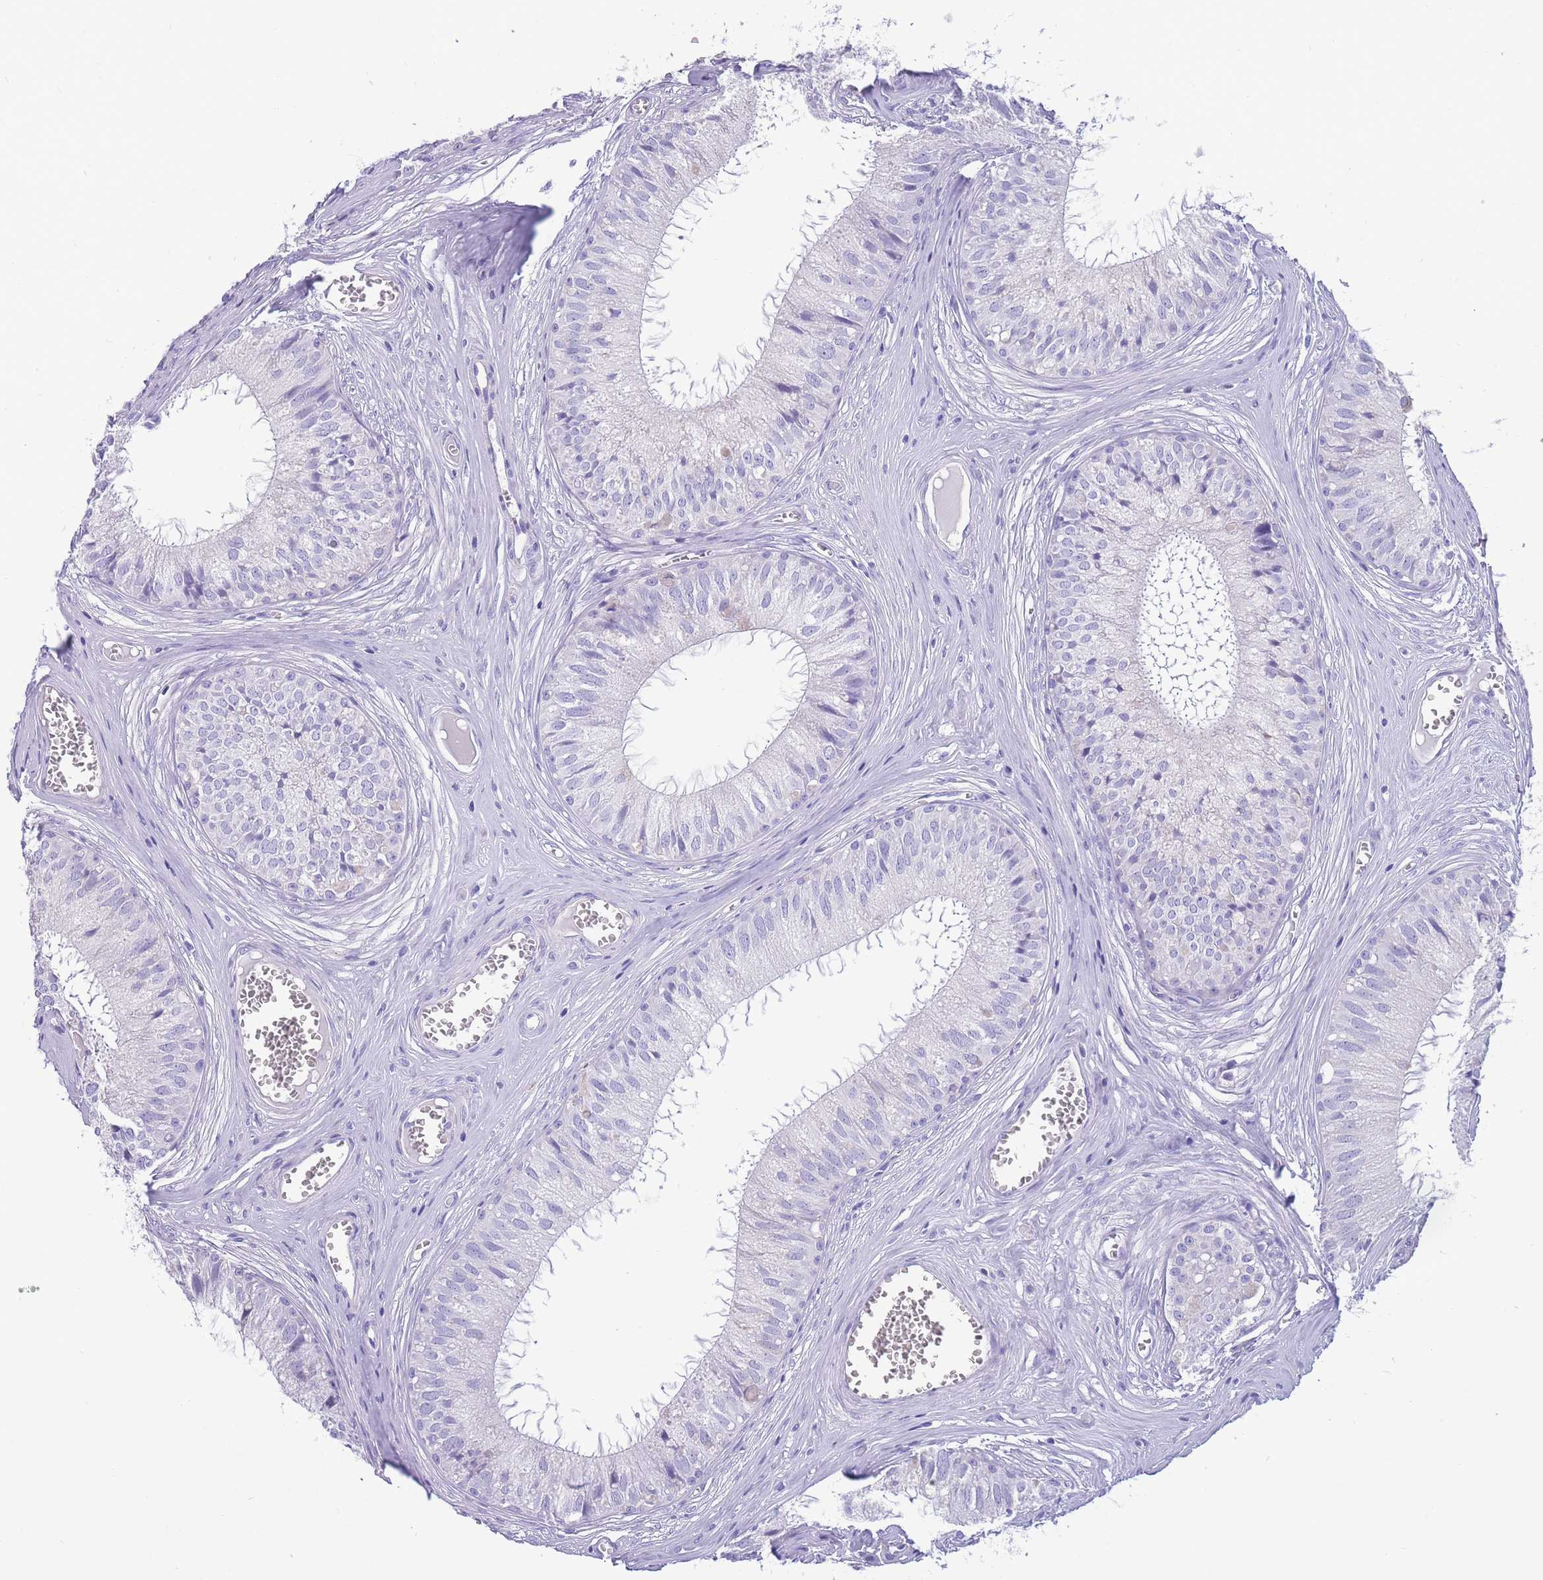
{"staining": {"intensity": "negative", "quantity": "none", "location": "none"}, "tissue": "epididymis", "cell_type": "Glandular cells", "image_type": "normal", "snomed": [{"axis": "morphology", "description": "Normal tissue, NOS"}, {"axis": "topography", "description": "Epididymis"}], "caption": "DAB (3,3'-diaminobenzidine) immunohistochemical staining of unremarkable epididymis demonstrates no significant positivity in glandular cells.", "gene": "INTS2", "patient": {"sex": "male", "age": 36}}